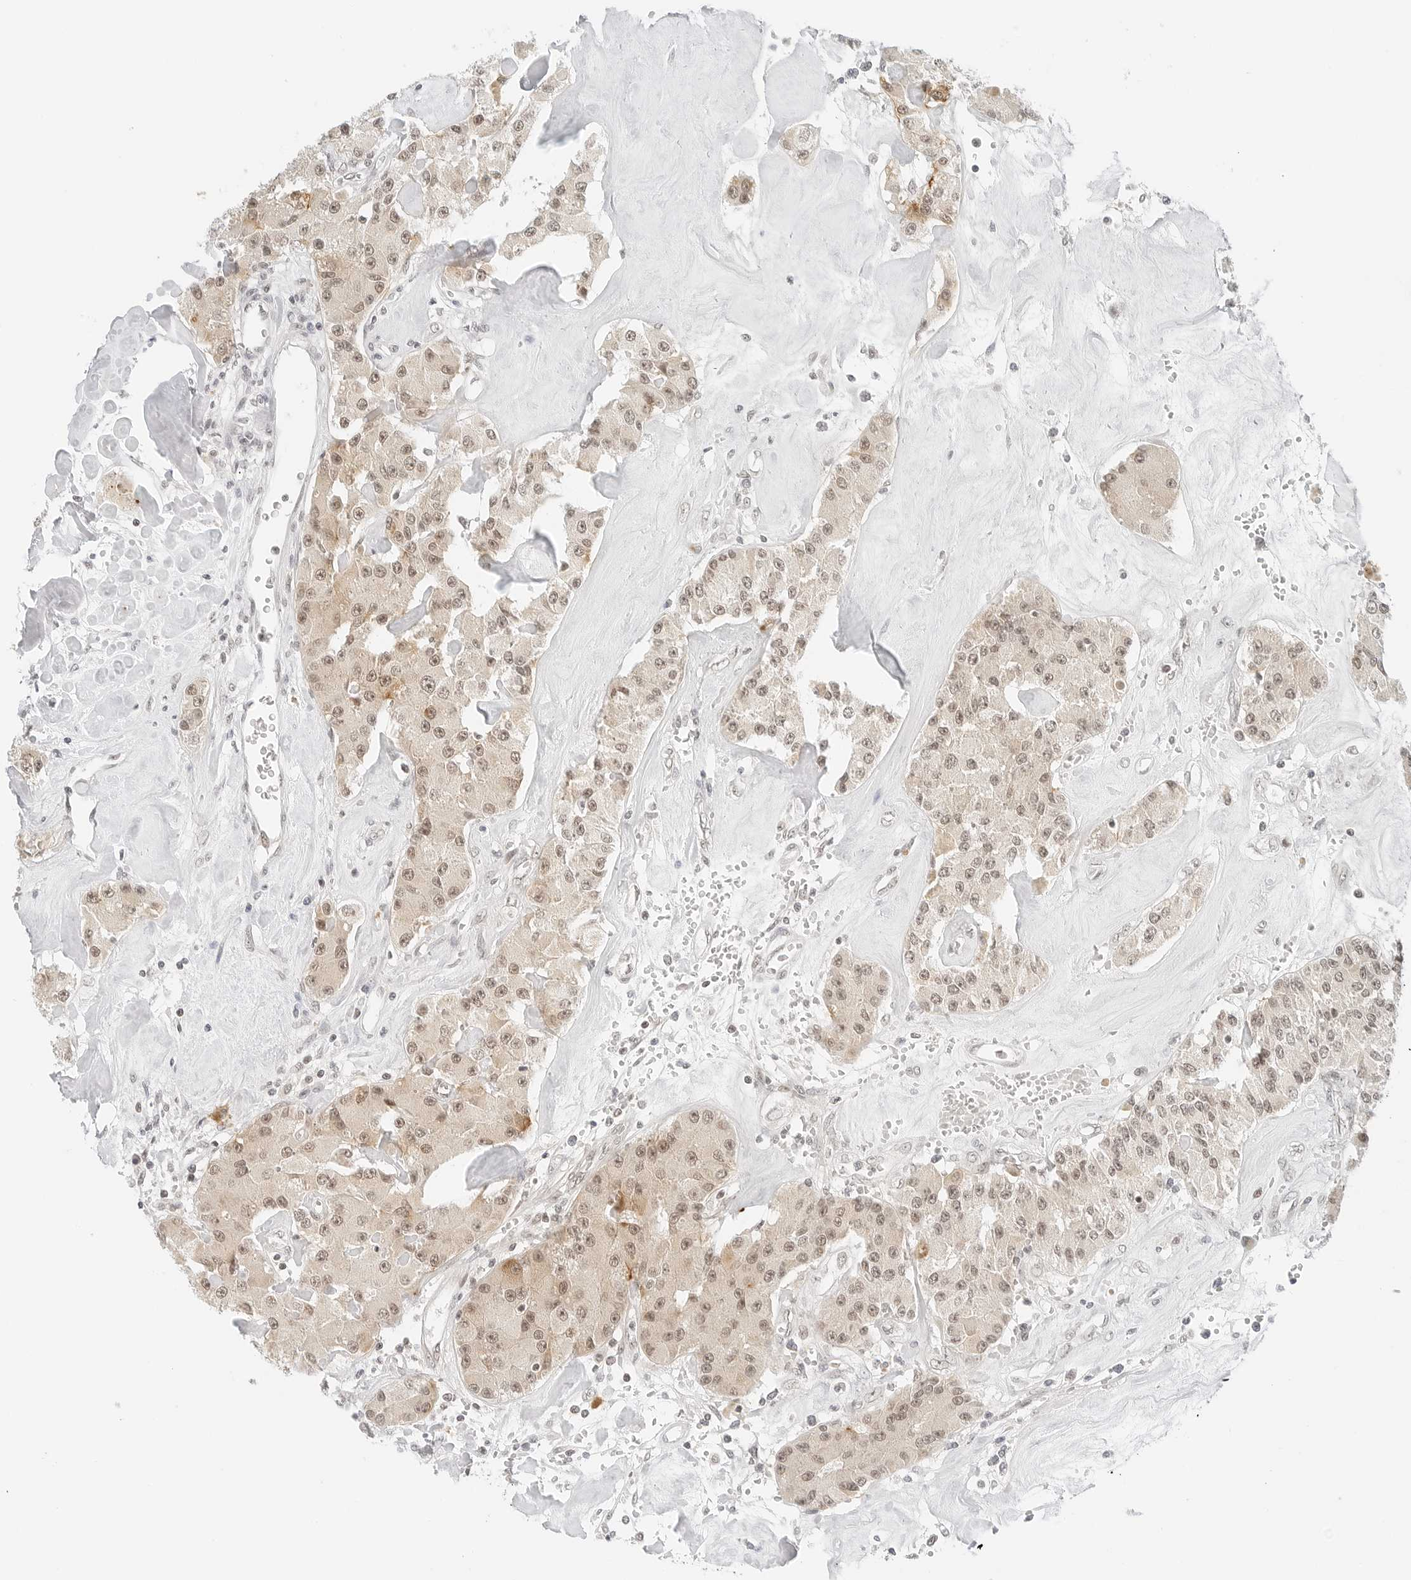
{"staining": {"intensity": "weak", "quantity": ">75%", "location": "cytoplasmic/membranous,nuclear"}, "tissue": "carcinoid", "cell_type": "Tumor cells", "image_type": "cancer", "snomed": [{"axis": "morphology", "description": "Carcinoid, malignant, NOS"}, {"axis": "topography", "description": "Pancreas"}], "caption": "DAB immunohistochemical staining of human carcinoid (malignant) reveals weak cytoplasmic/membranous and nuclear protein staining in about >75% of tumor cells. (Stains: DAB in brown, nuclei in blue, Microscopy: brightfield microscopy at high magnification).", "gene": "NEO1", "patient": {"sex": "male", "age": 41}}